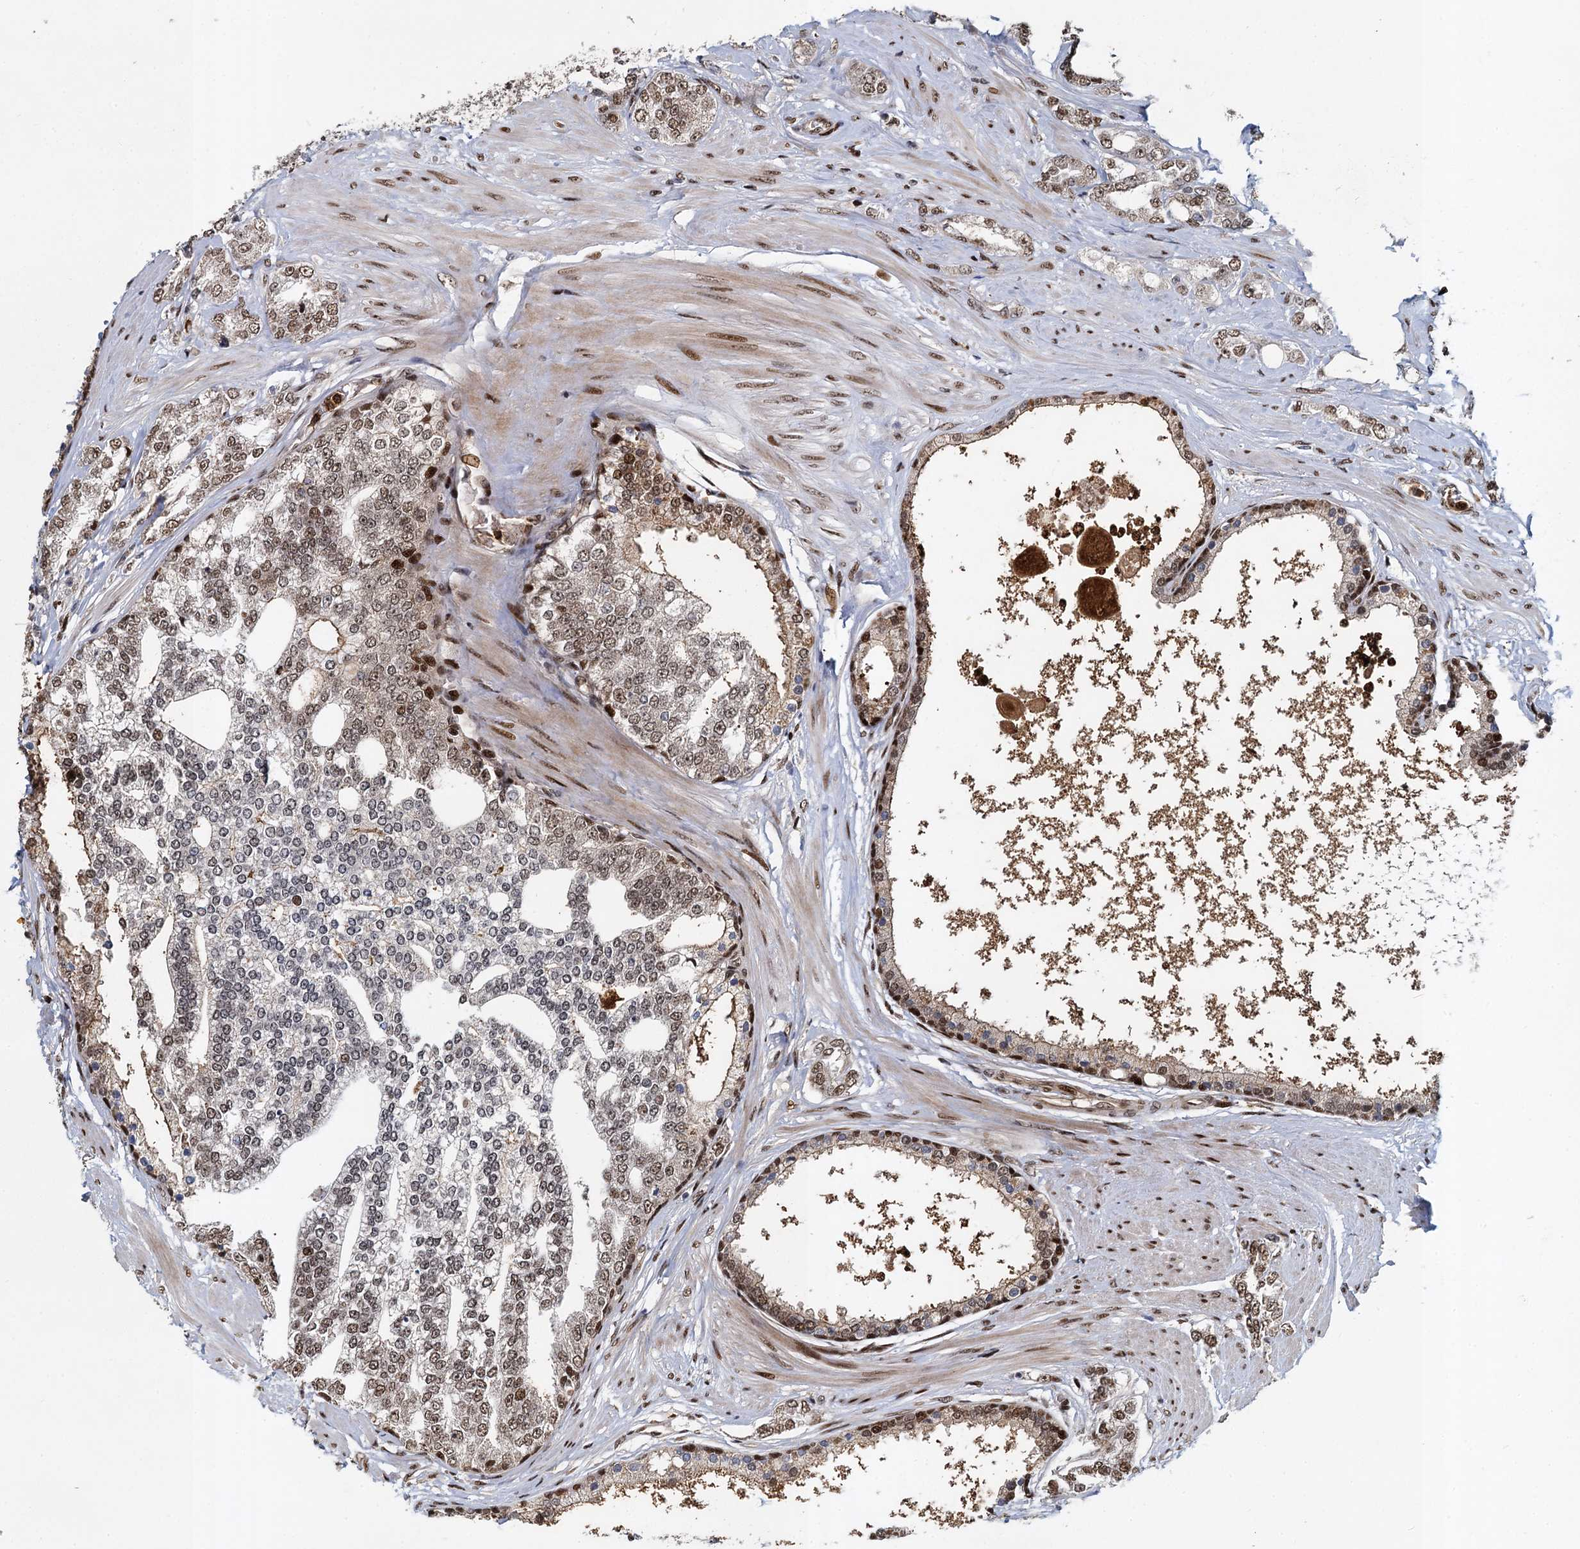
{"staining": {"intensity": "weak", "quantity": "25%-75%", "location": "nuclear"}, "tissue": "prostate cancer", "cell_type": "Tumor cells", "image_type": "cancer", "snomed": [{"axis": "morphology", "description": "Adenocarcinoma, High grade"}, {"axis": "topography", "description": "Prostate"}], "caption": "A histopathology image of human prostate cancer (high-grade adenocarcinoma) stained for a protein displays weak nuclear brown staining in tumor cells.", "gene": "ANKRD49", "patient": {"sex": "male", "age": 64}}